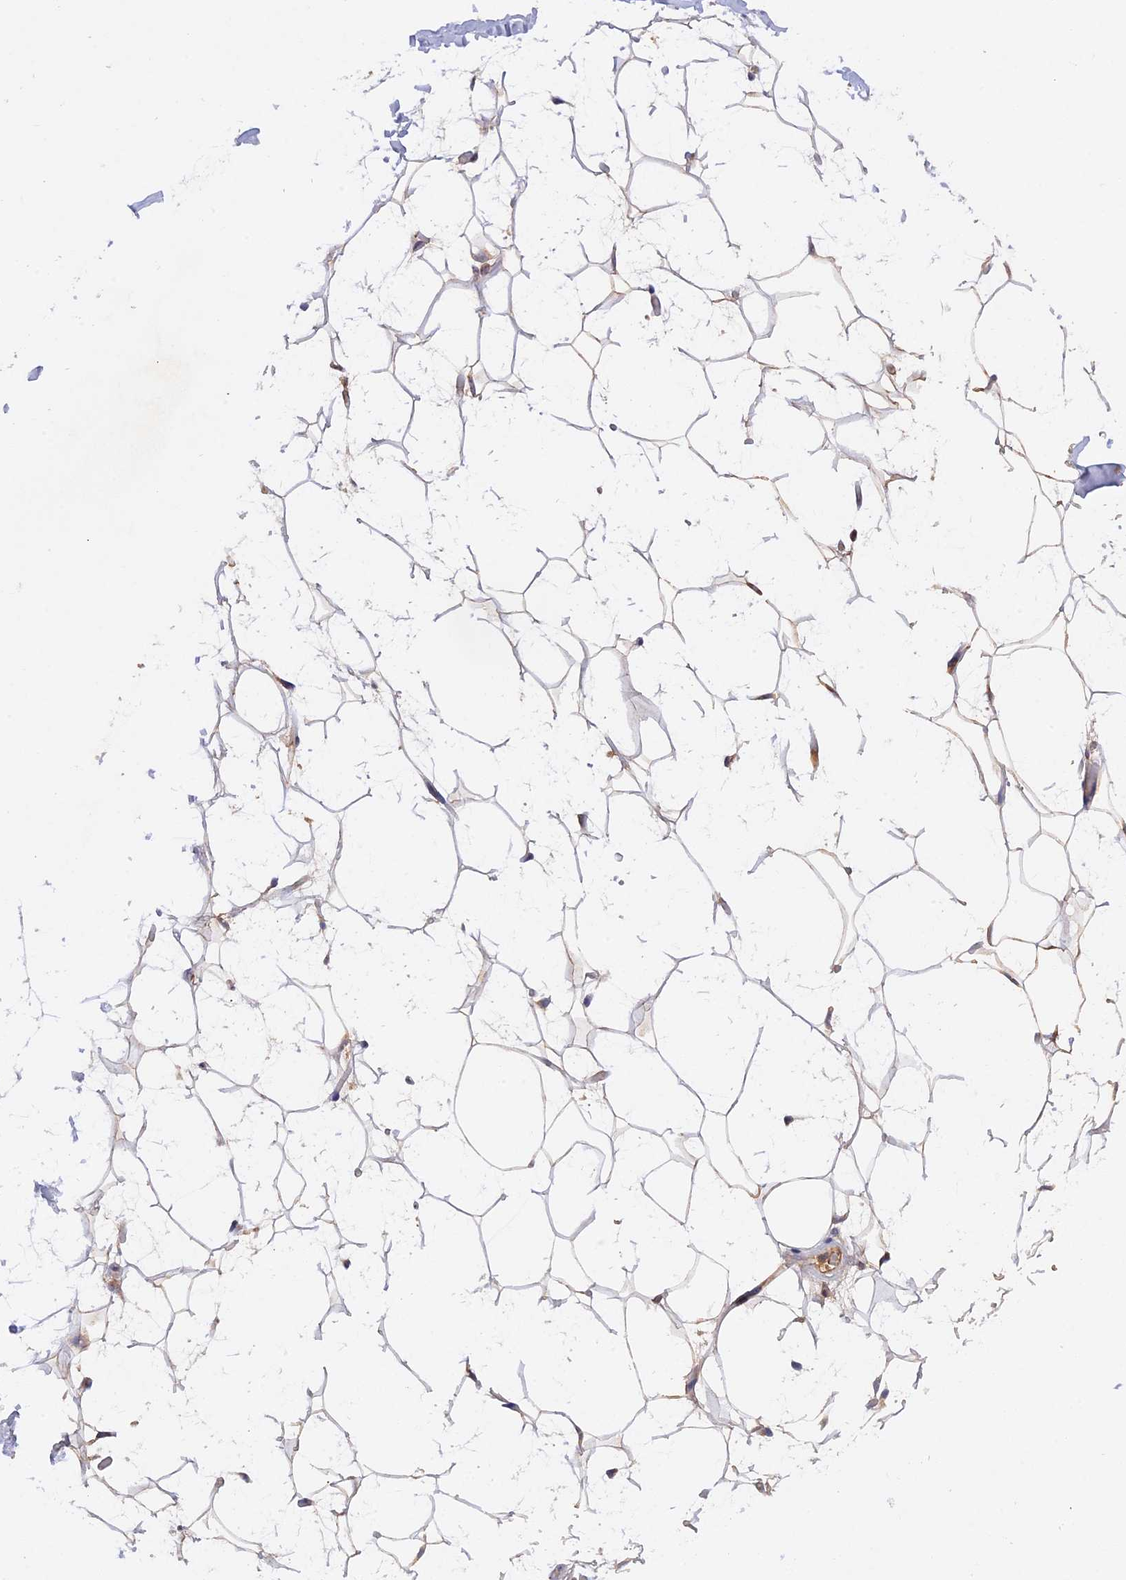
{"staining": {"intensity": "moderate", "quantity": ">75%", "location": "cytoplasmic/membranous"}, "tissue": "adipose tissue", "cell_type": "Adipocytes", "image_type": "normal", "snomed": [{"axis": "morphology", "description": "Normal tissue, NOS"}, {"axis": "topography", "description": "Breast"}], "caption": "This is an image of immunohistochemistry staining of benign adipose tissue, which shows moderate positivity in the cytoplasmic/membranous of adipocytes.", "gene": "MPV17L", "patient": {"sex": "female", "age": 26}}